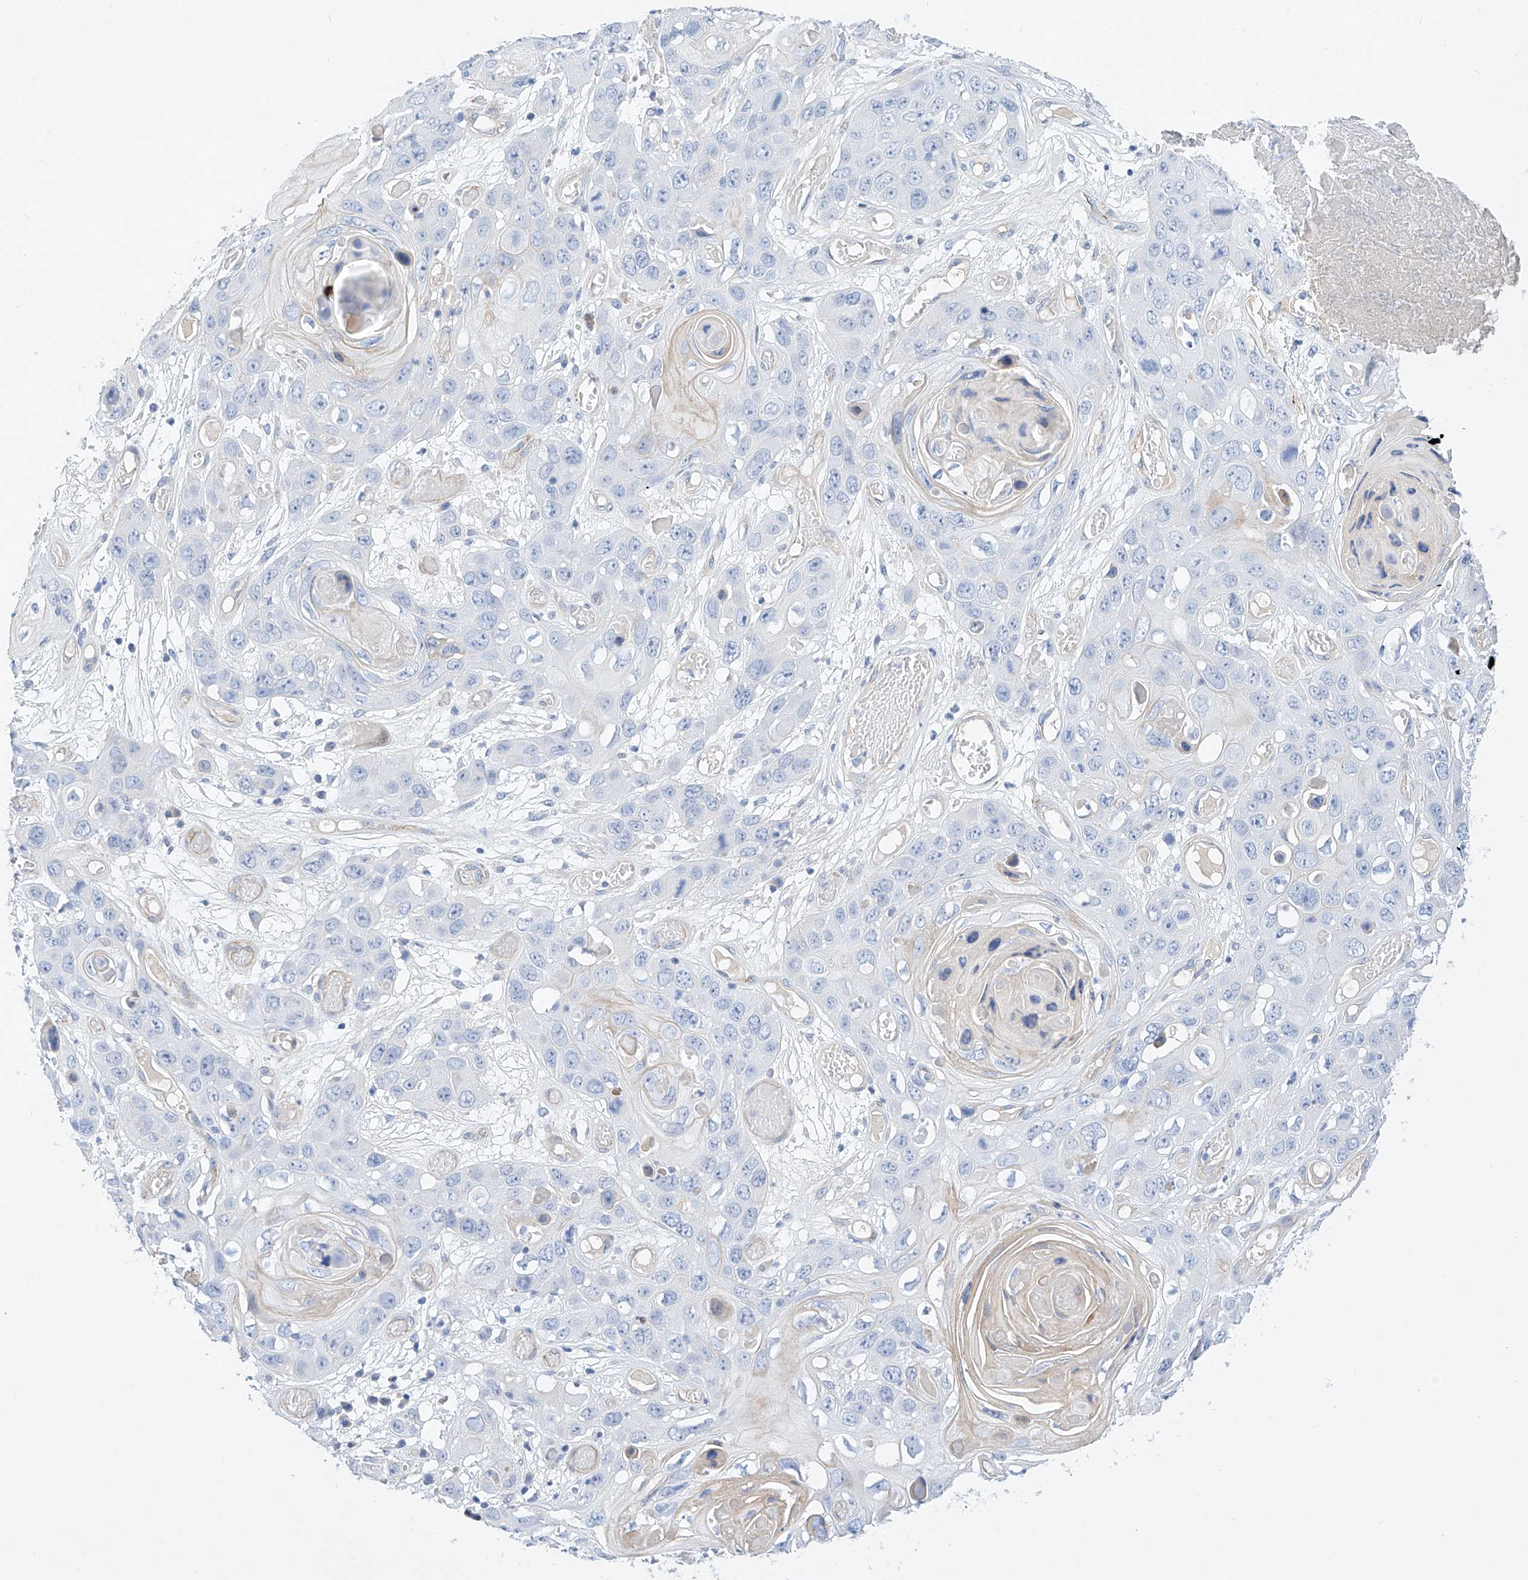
{"staining": {"intensity": "negative", "quantity": "none", "location": "none"}, "tissue": "skin cancer", "cell_type": "Tumor cells", "image_type": "cancer", "snomed": [{"axis": "morphology", "description": "Squamous cell carcinoma, NOS"}, {"axis": "topography", "description": "Skin"}], "caption": "High power microscopy micrograph of an immunohistochemistry (IHC) histopathology image of skin squamous cell carcinoma, revealing no significant positivity in tumor cells. Nuclei are stained in blue.", "gene": "SBSPON", "patient": {"sex": "male", "age": 55}}